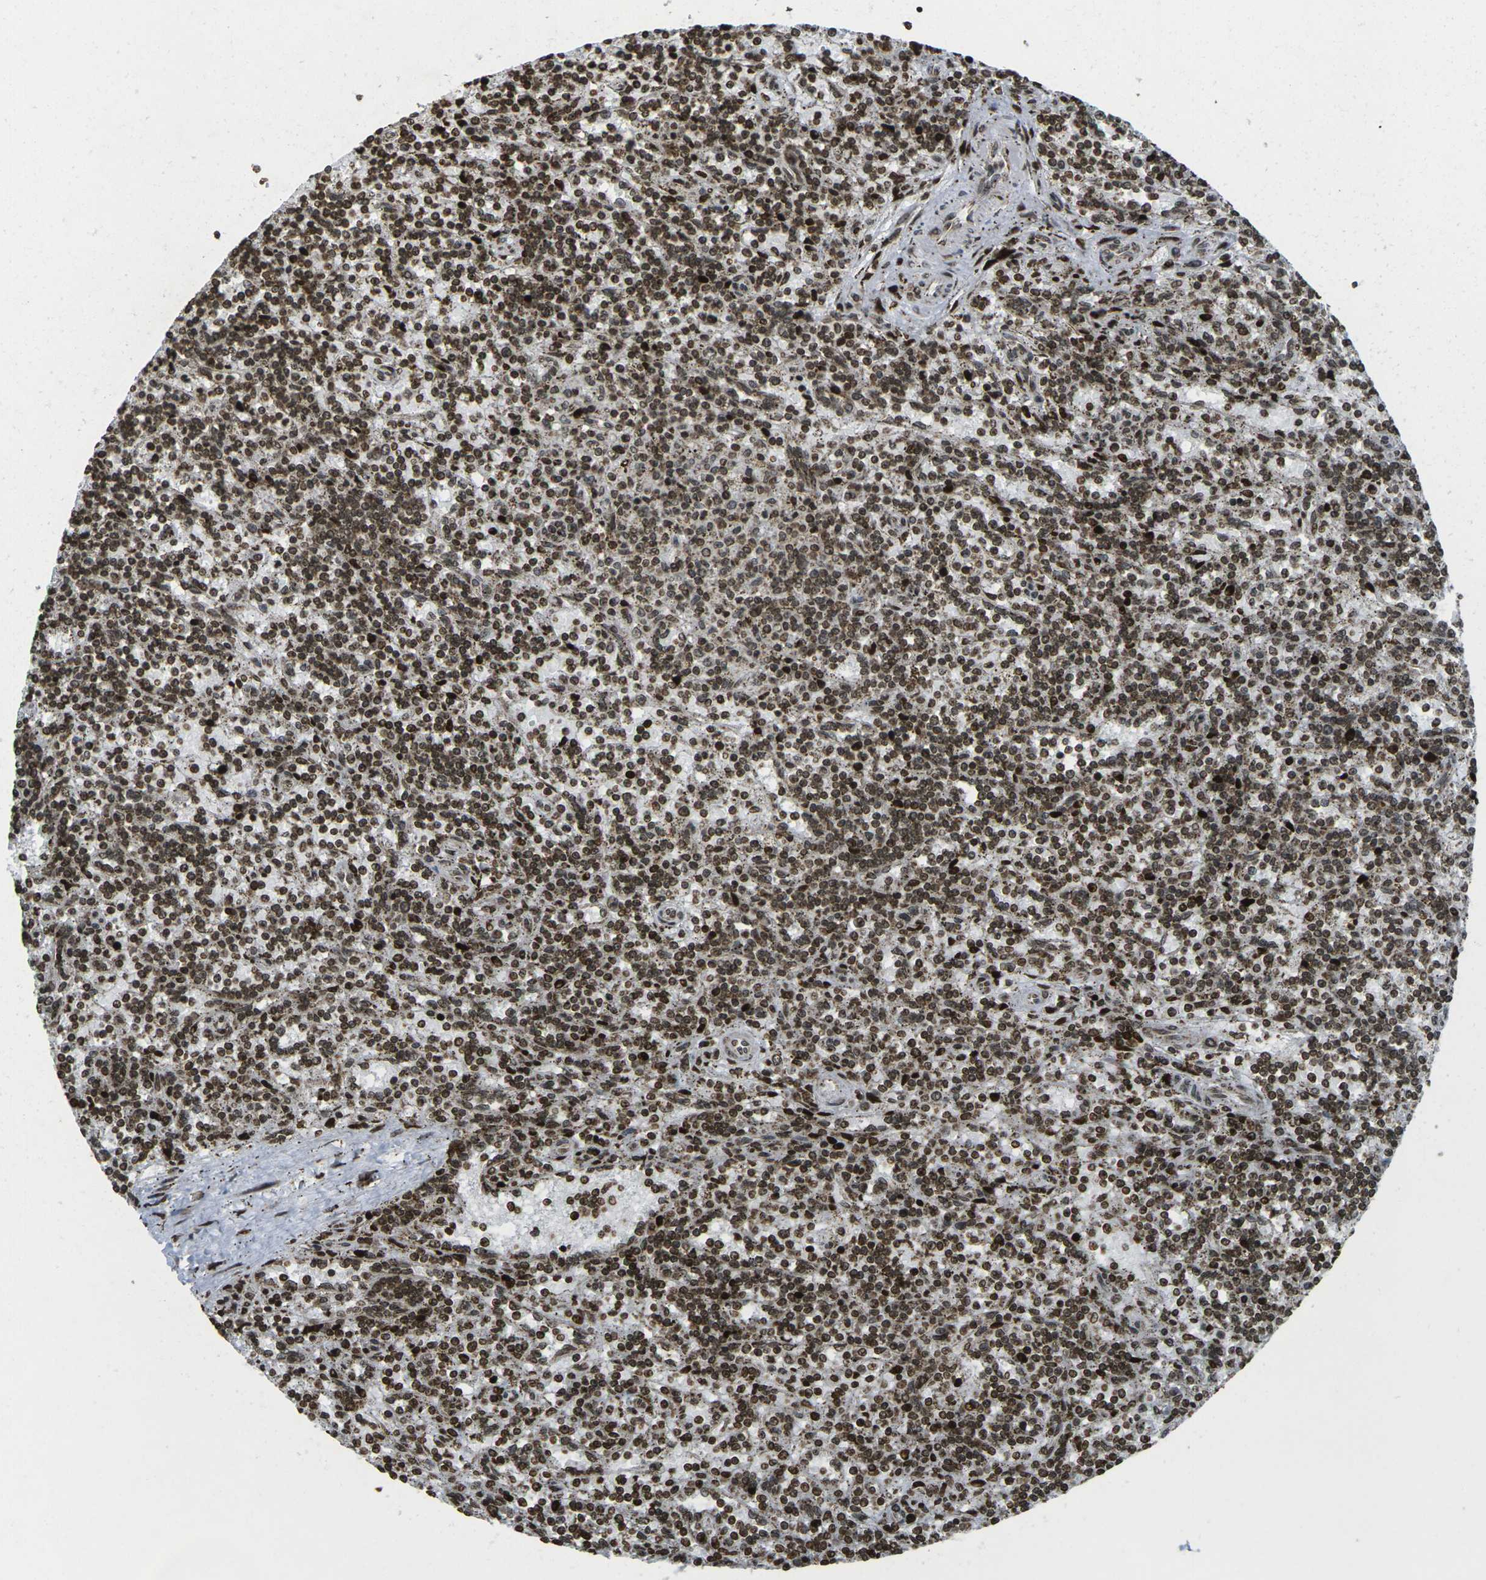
{"staining": {"intensity": "strong", "quantity": ">75%", "location": "nuclear"}, "tissue": "lymphoma", "cell_type": "Tumor cells", "image_type": "cancer", "snomed": [{"axis": "morphology", "description": "Malignant lymphoma, non-Hodgkin's type, Low grade"}, {"axis": "topography", "description": "Spleen"}], "caption": "About >75% of tumor cells in human lymphoma demonstrate strong nuclear protein expression as visualized by brown immunohistochemical staining.", "gene": "NEUROG2", "patient": {"sex": "male", "age": 73}}